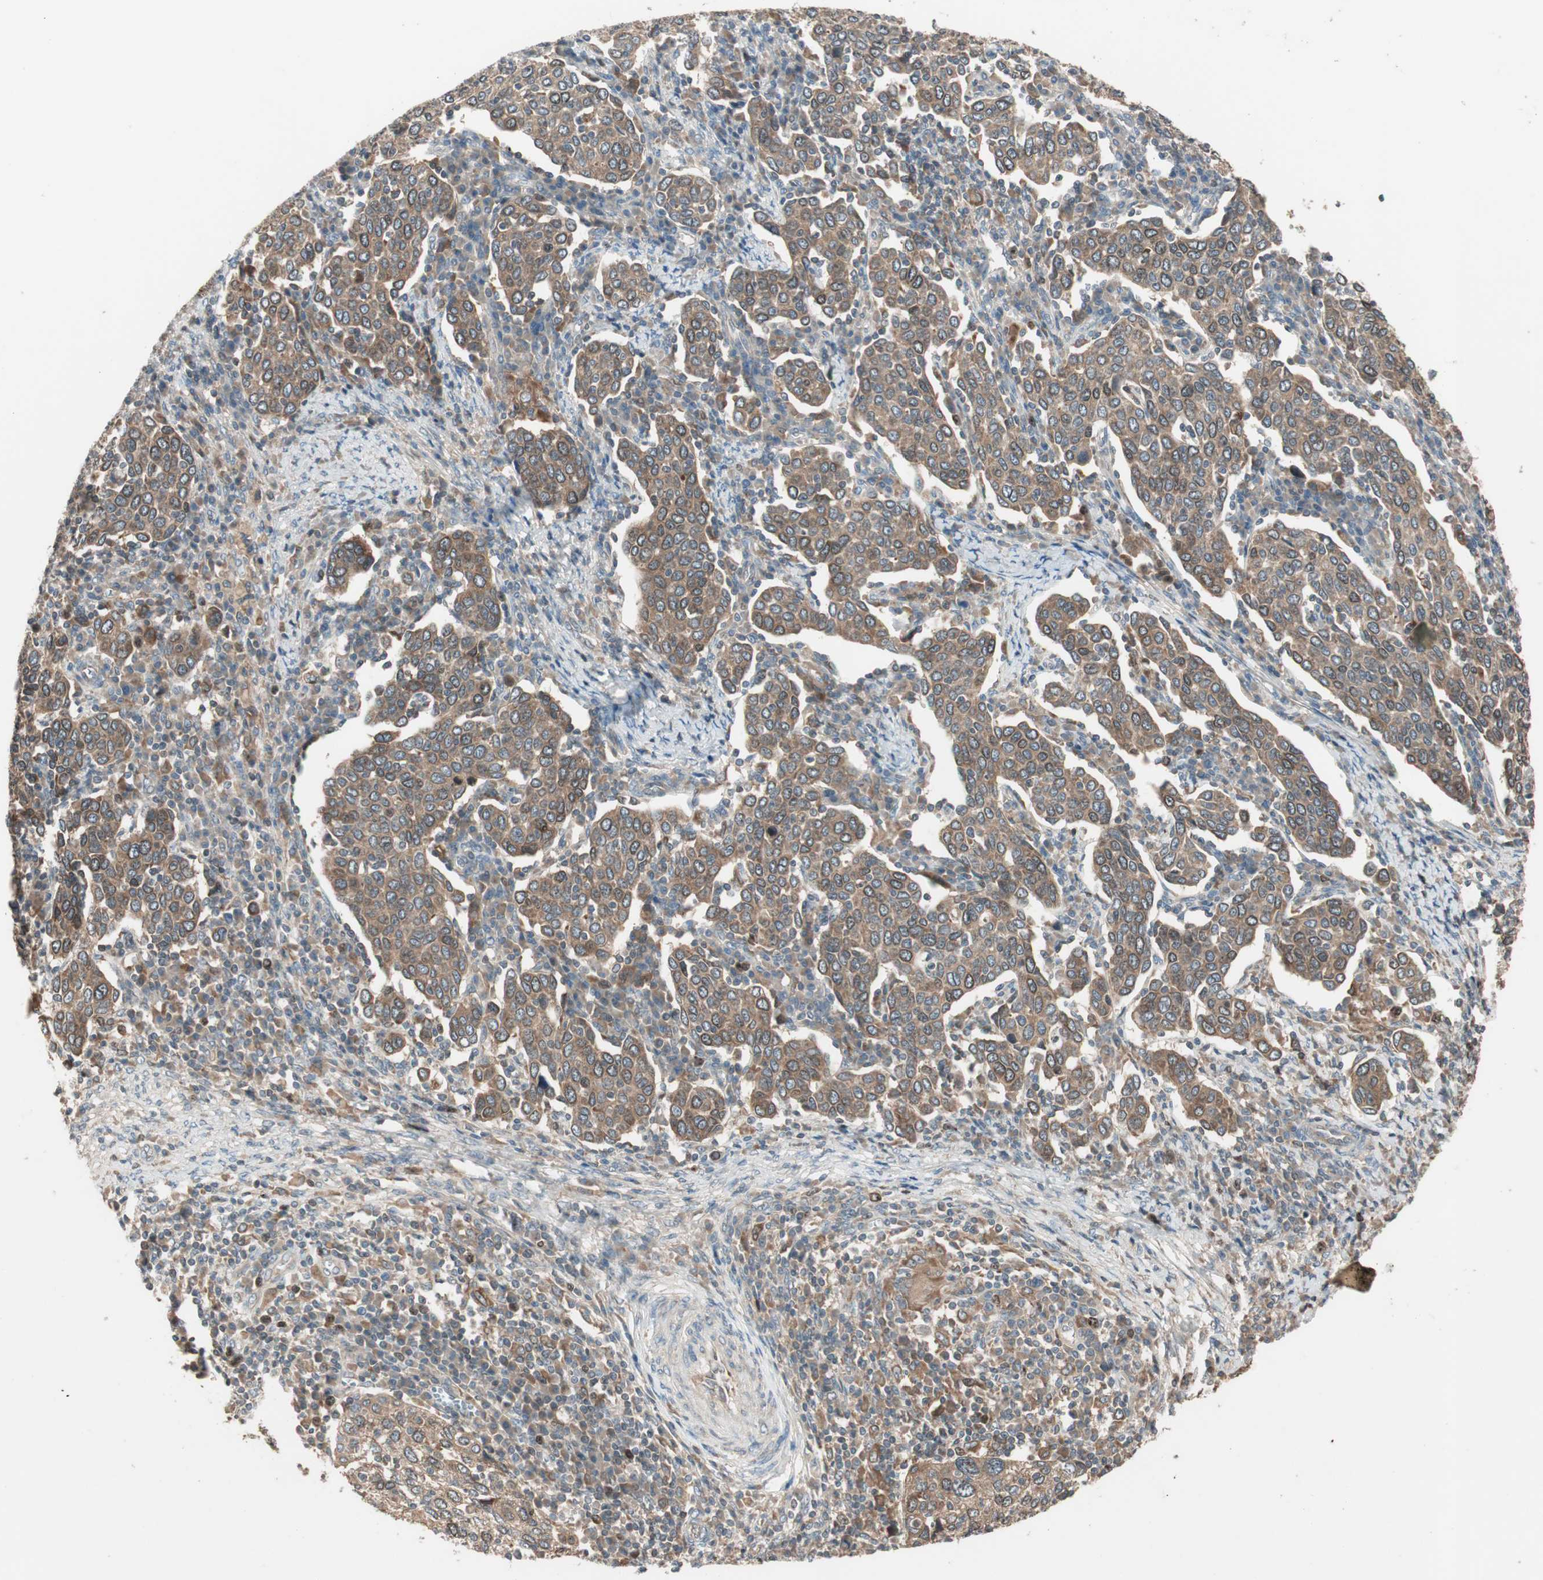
{"staining": {"intensity": "moderate", "quantity": ">75%", "location": "cytoplasmic/membranous"}, "tissue": "cervical cancer", "cell_type": "Tumor cells", "image_type": "cancer", "snomed": [{"axis": "morphology", "description": "Squamous cell carcinoma, NOS"}, {"axis": "topography", "description": "Cervix"}], "caption": "IHC of cervical squamous cell carcinoma displays medium levels of moderate cytoplasmic/membranous staining in about >75% of tumor cells.", "gene": "ATP6AP2", "patient": {"sex": "female", "age": 40}}